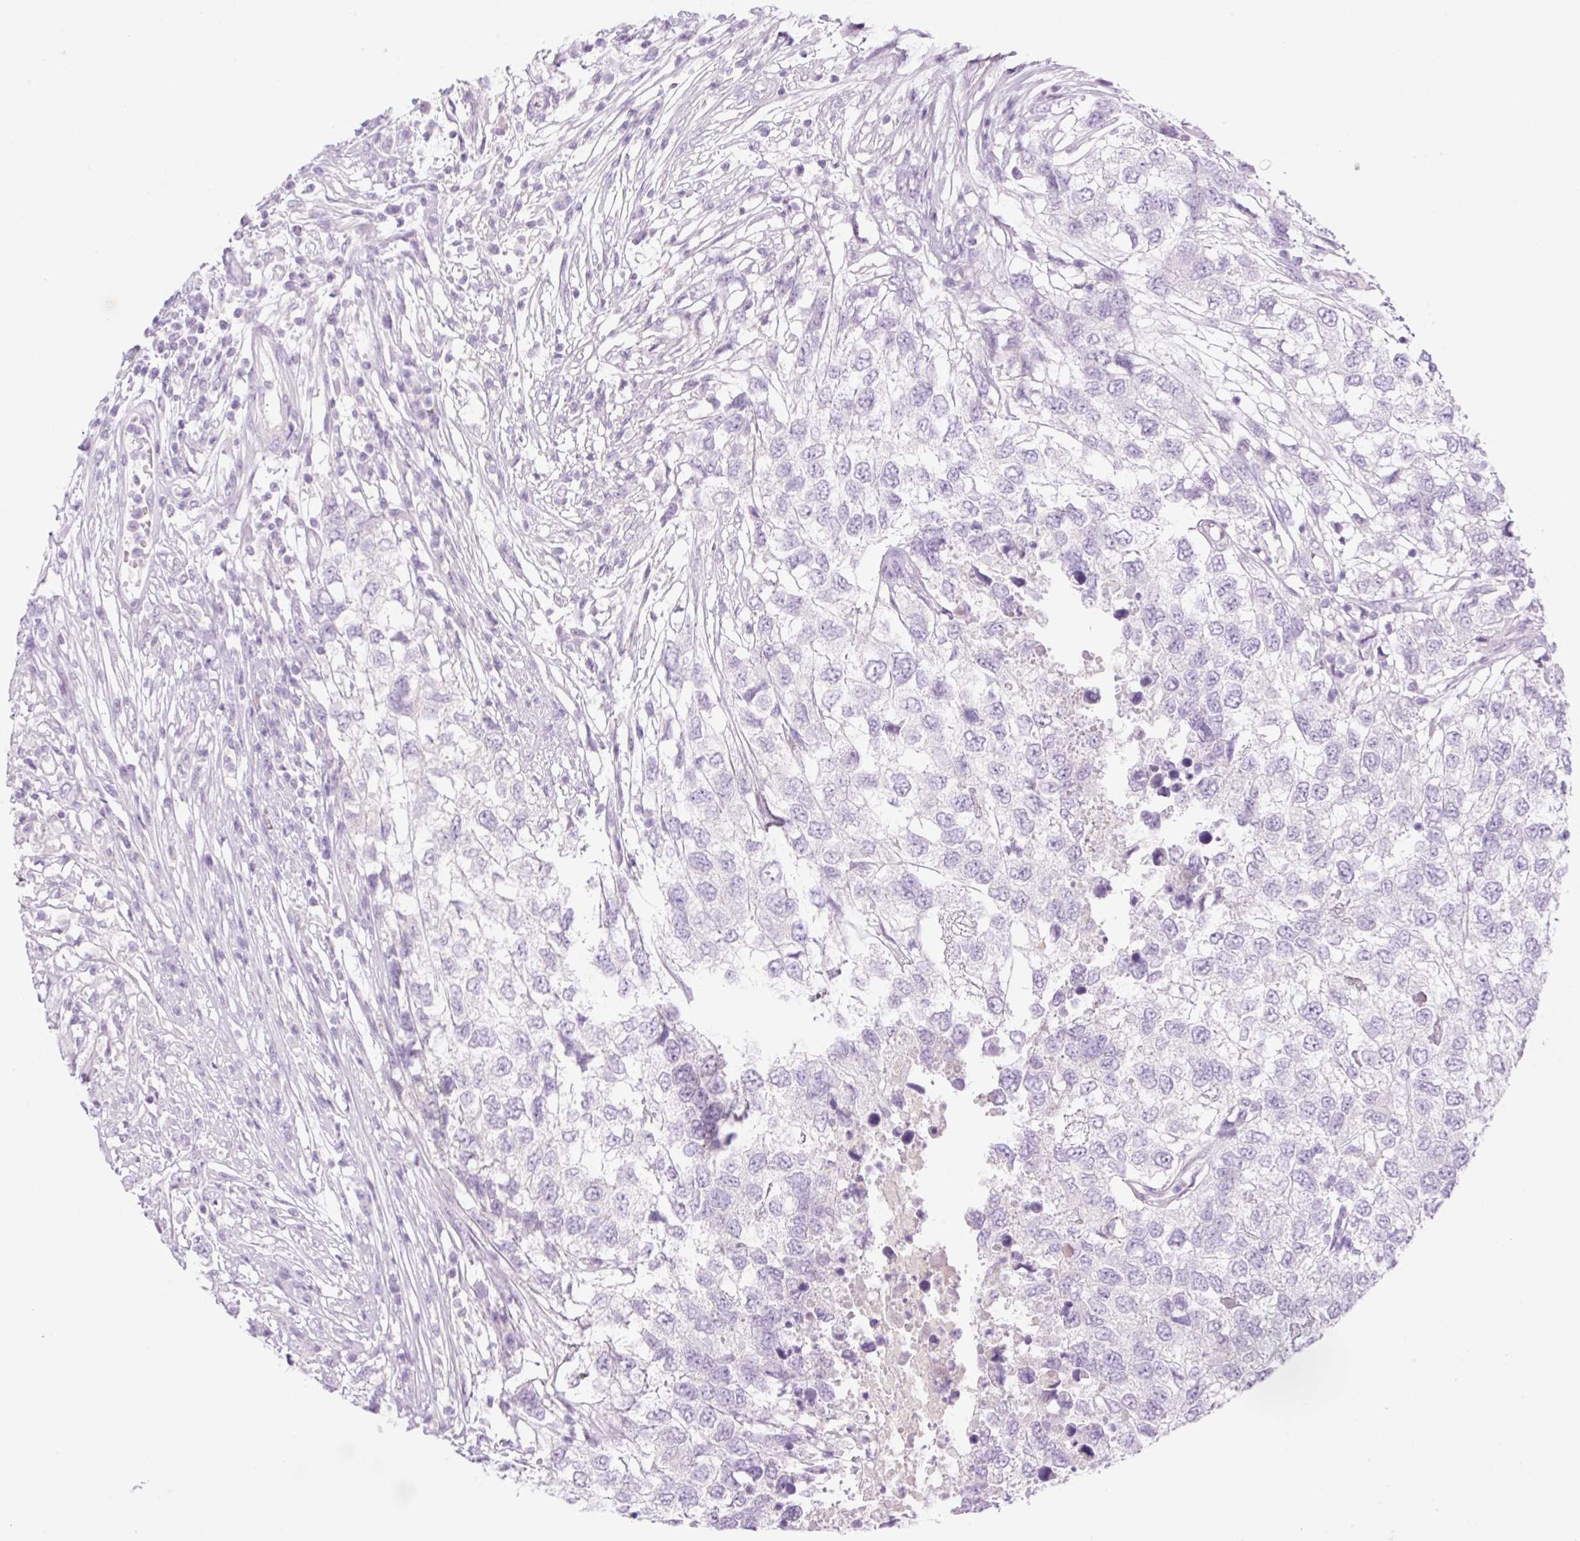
{"staining": {"intensity": "negative", "quantity": "none", "location": "none"}, "tissue": "testis cancer", "cell_type": "Tumor cells", "image_type": "cancer", "snomed": [{"axis": "morphology", "description": "Carcinoma, Embryonal, NOS"}, {"axis": "topography", "description": "Testis"}], "caption": "A photomicrograph of human embryonal carcinoma (testis) is negative for staining in tumor cells.", "gene": "PALM3", "patient": {"sex": "male", "age": 83}}